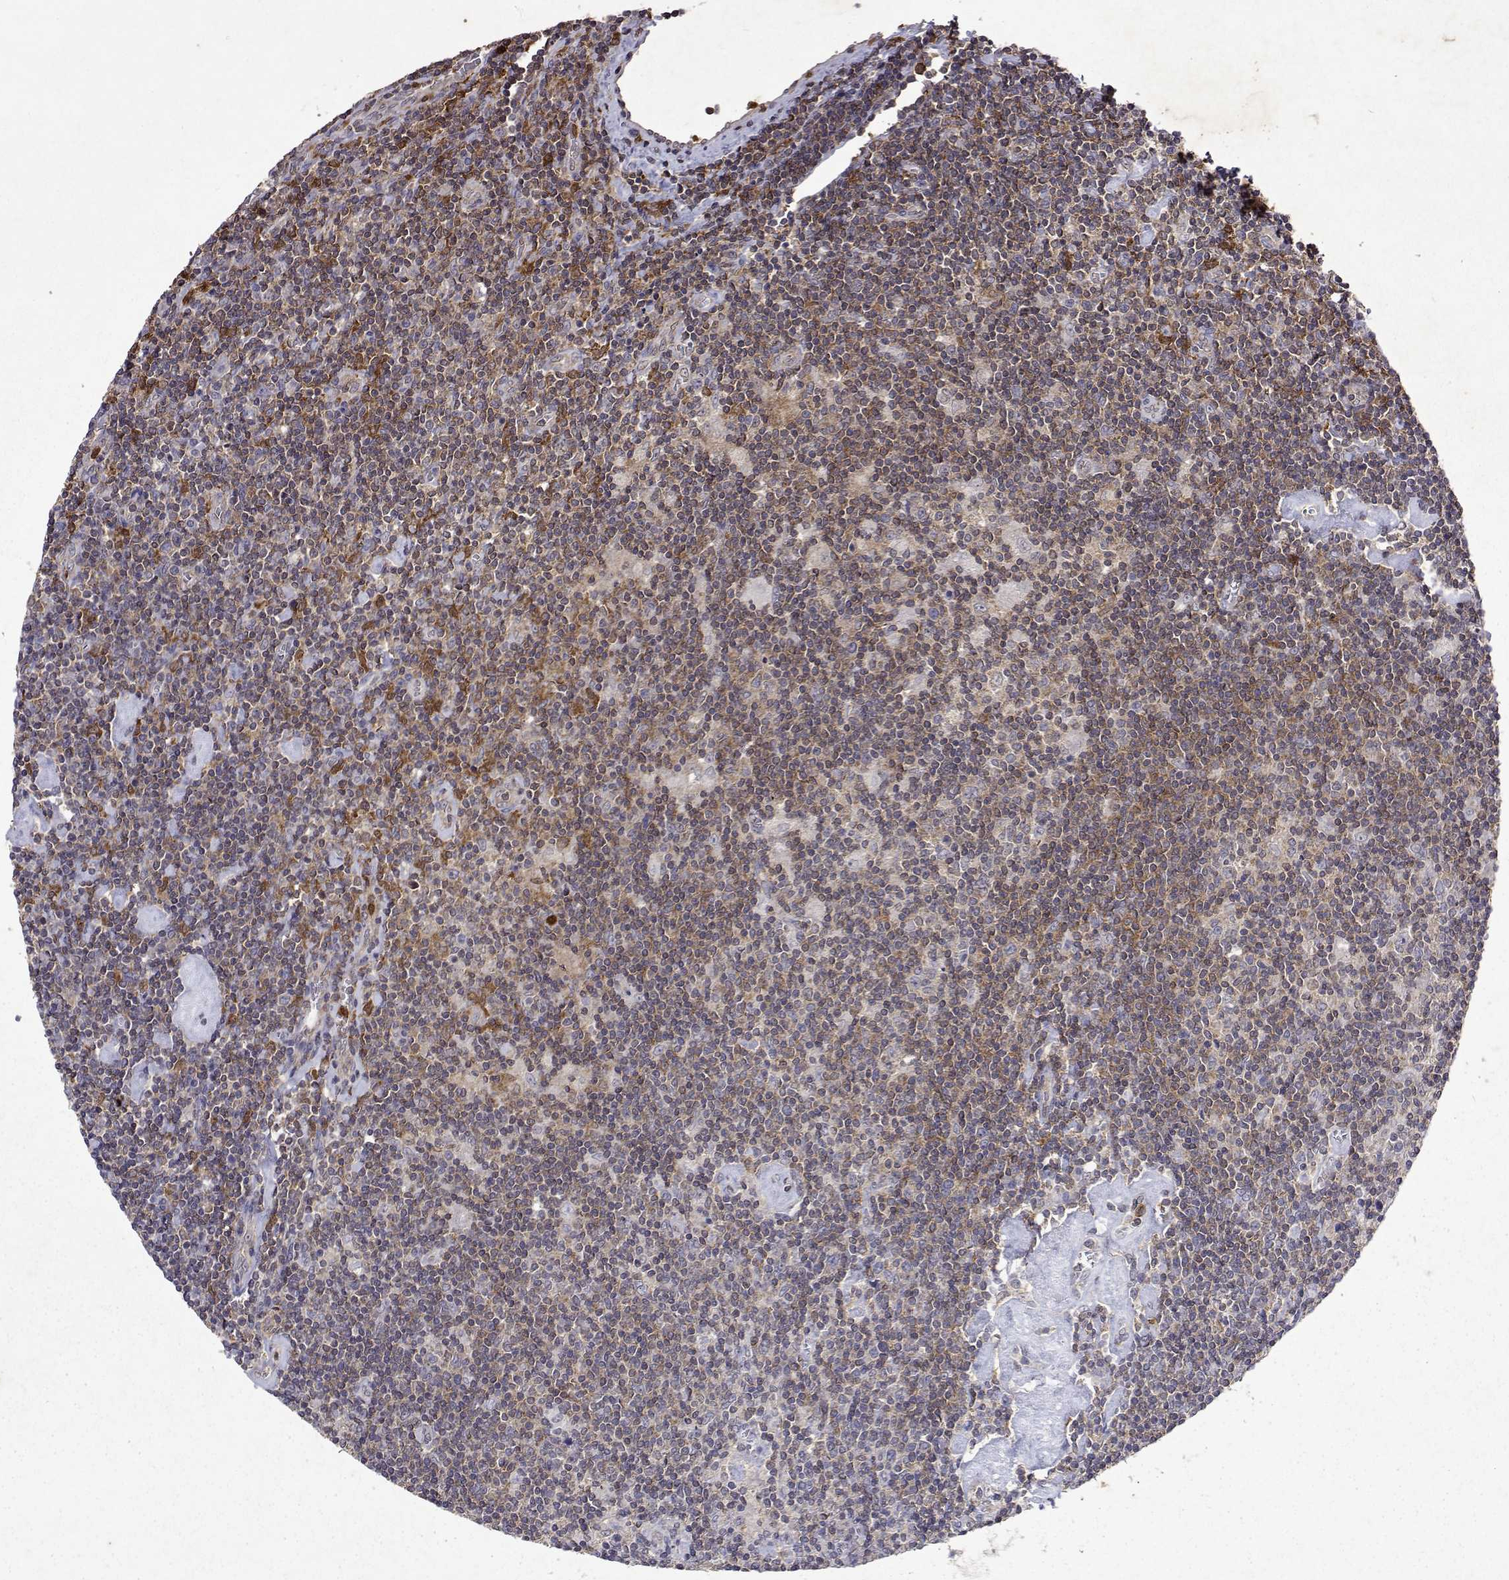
{"staining": {"intensity": "weak", "quantity": ">75%", "location": "cytoplasmic/membranous"}, "tissue": "lymphoma", "cell_type": "Tumor cells", "image_type": "cancer", "snomed": [{"axis": "morphology", "description": "Hodgkin's disease, NOS"}, {"axis": "topography", "description": "Lymph node"}], "caption": "This is an image of IHC staining of lymphoma, which shows weak expression in the cytoplasmic/membranous of tumor cells.", "gene": "APAF1", "patient": {"sex": "male", "age": 40}}